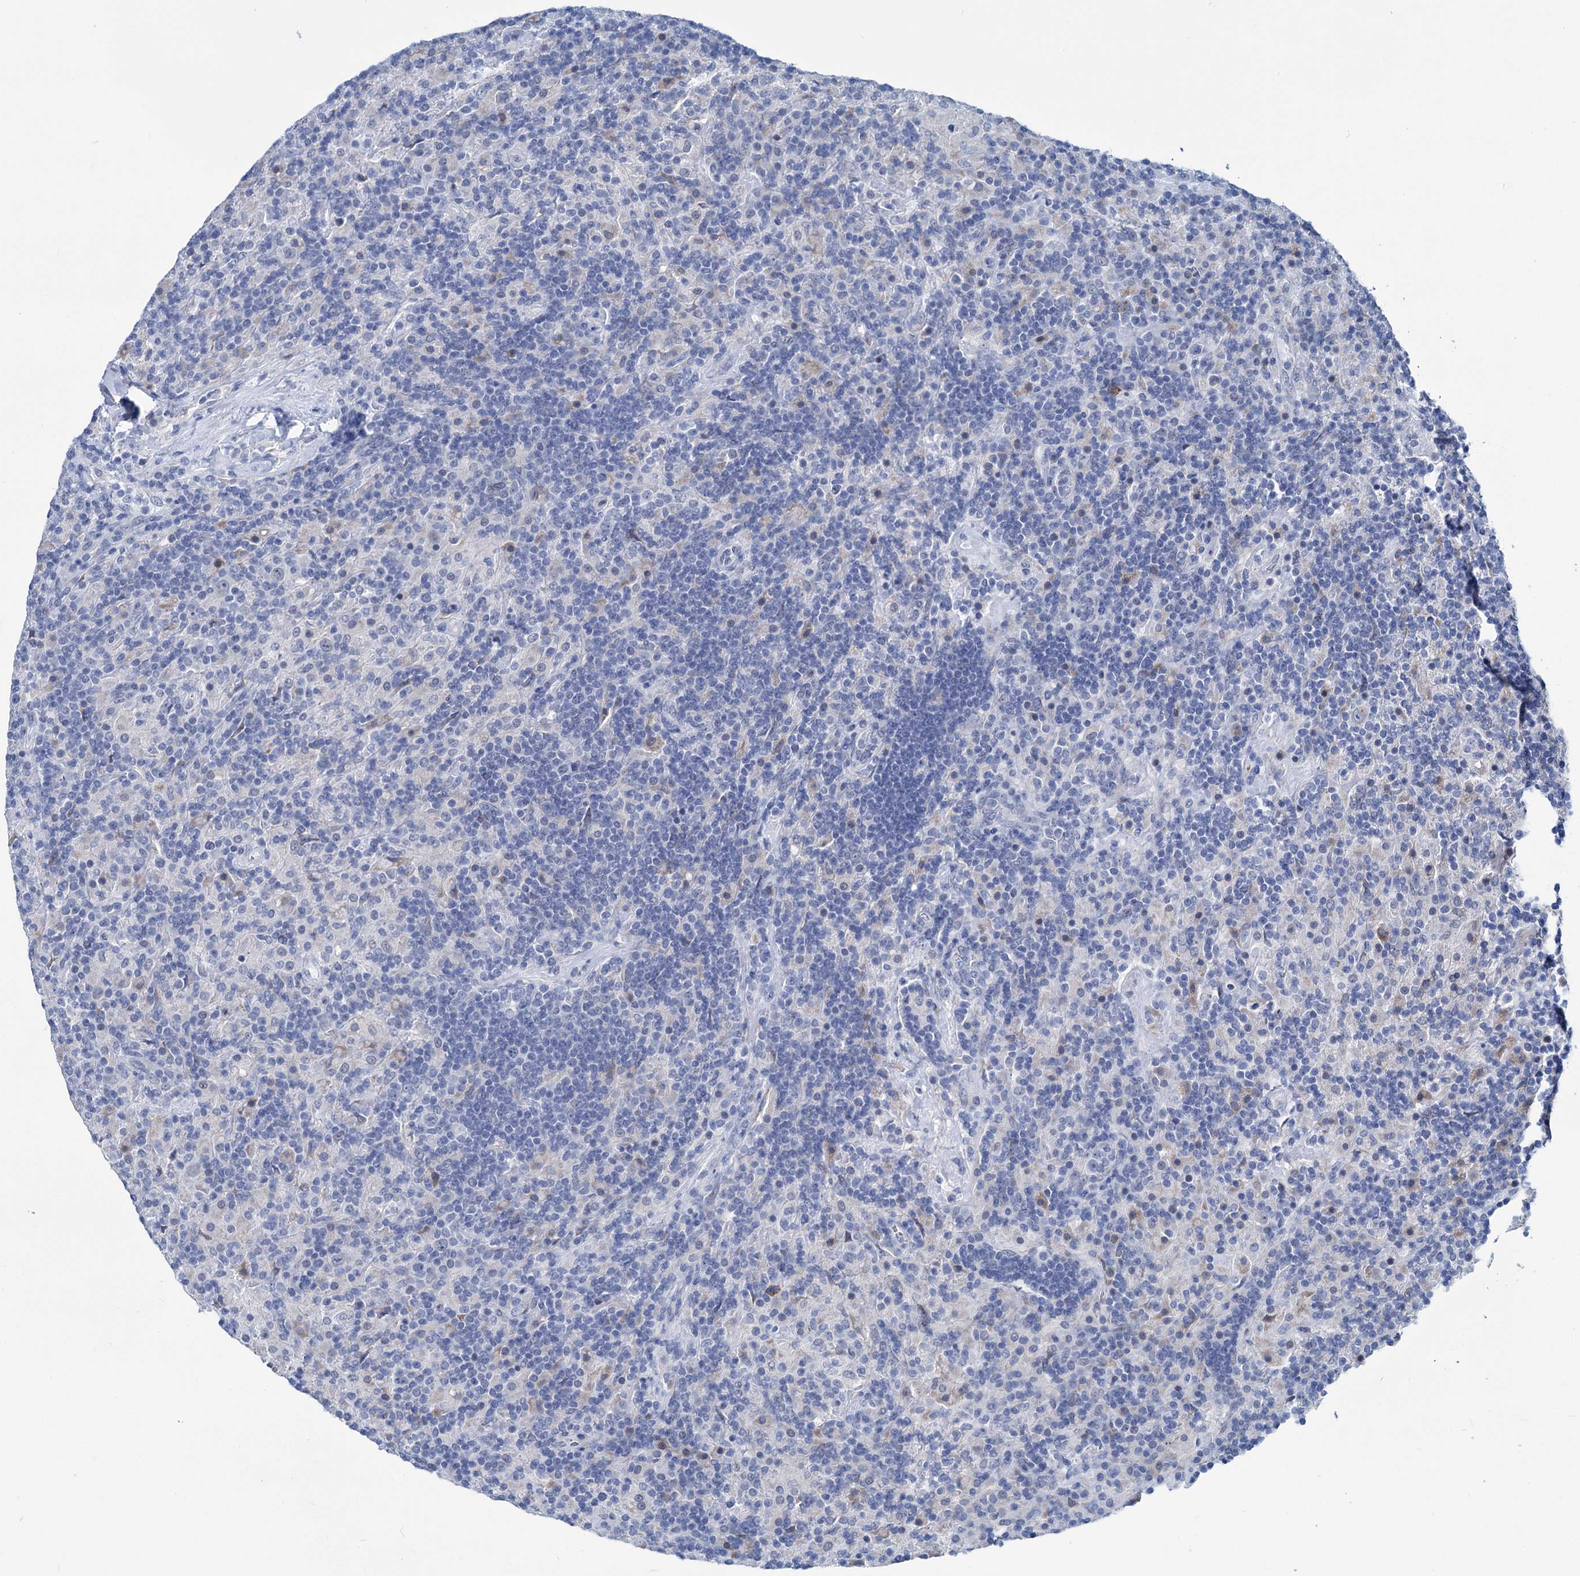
{"staining": {"intensity": "negative", "quantity": "none", "location": "none"}, "tissue": "lymphoma", "cell_type": "Tumor cells", "image_type": "cancer", "snomed": [{"axis": "morphology", "description": "Hodgkin's disease, NOS"}, {"axis": "topography", "description": "Lymph node"}], "caption": "Tumor cells are negative for protein expression in human Hodgkin's disease.", "gene": "NEU3", "patient": {"sex": "male", "age": 70}}